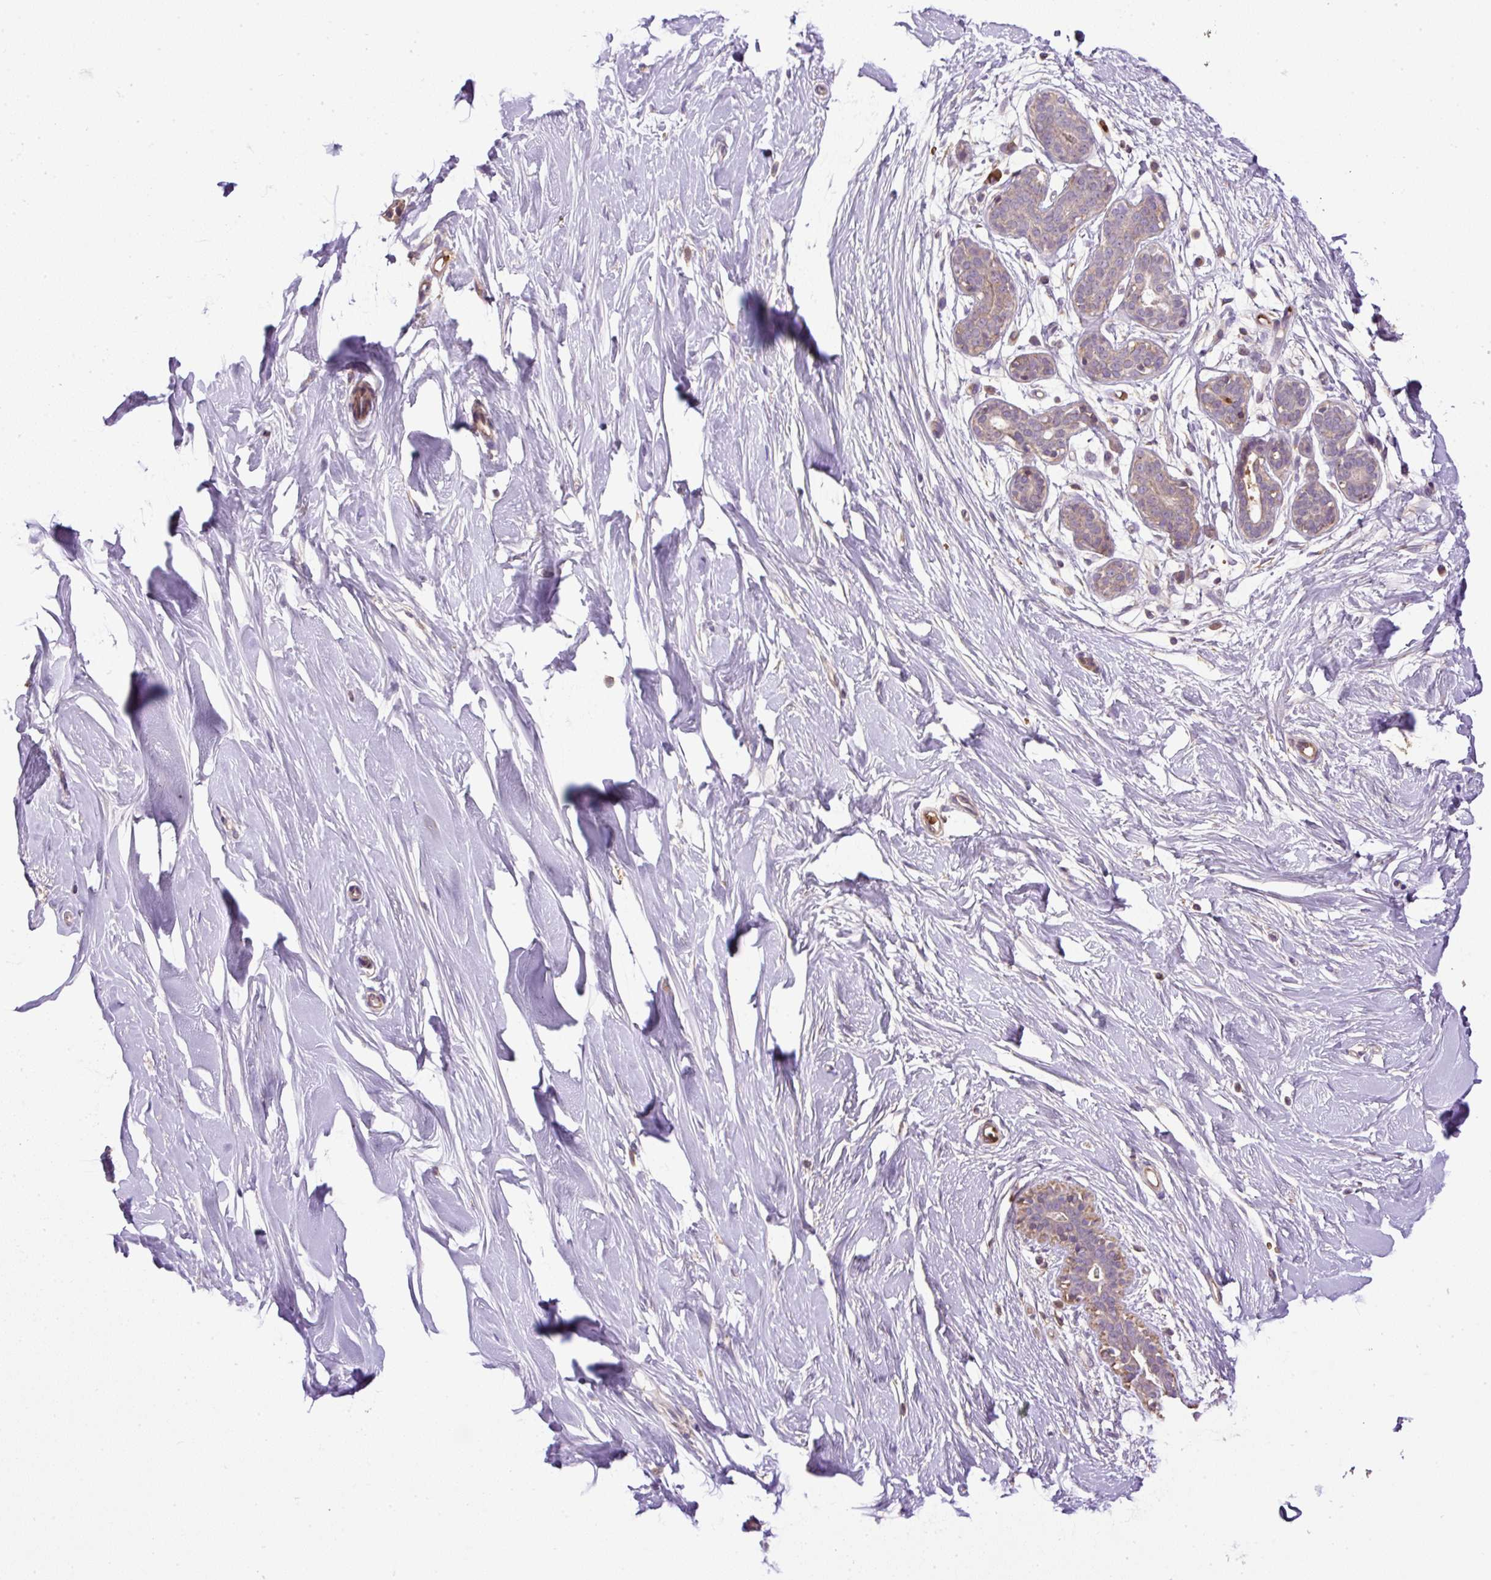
{"staining": {"intensity": "negative", "quantity": "none", "location": "none"}, "tissue": "breast", "cell_type": "Adipocytes", "image_type": "normal", "snomed": [{"axis": "morphology", "description": "Normal tissue, NOS"}, {"axis": "topography", "description": "Breast"}], "caption": "Adipocytes are negative for protein expression in benign human breast. (DAB (3,3'-diaminobenzidine) IHC visualized using brightfield microscopy, high magnification).", "gene": "CXCL13", "patient": {"sex": "female", "age": 27}}